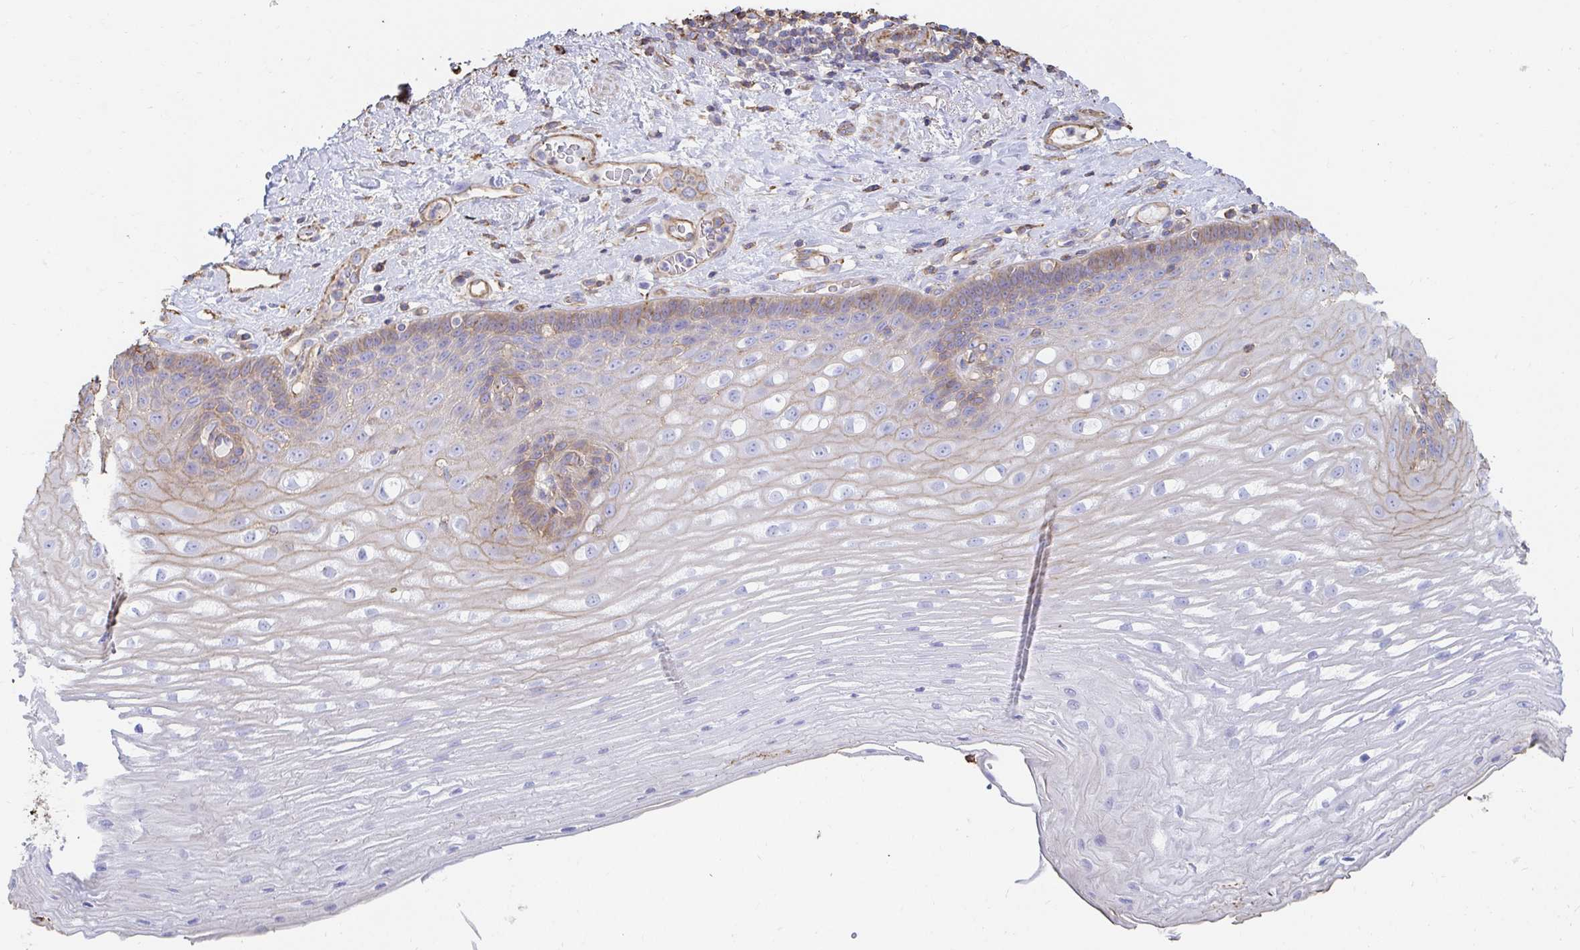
{"staining": {"intensity": "weak", "quantity": "25%-75%", "location": "cytoplasmic/membranous"}, "tissue": "esophagus", "cell_type": "Squamous epithelial cells", "image_type": "normal", "snomed": [{"axis": "morphology", "description": "Normal tissue, NOS"}, {"axis": "topography", "description": "Esophagus"}], "caption": "Immunohistochemical staining of benign human esophagus shows 25%-75% levels of weak cytoplasmic/membranous protein expression in about 25%-75% of squamous epithelial cells.", "gene": "PTPN14", "patient": {"sex": "male", "age": 62}}